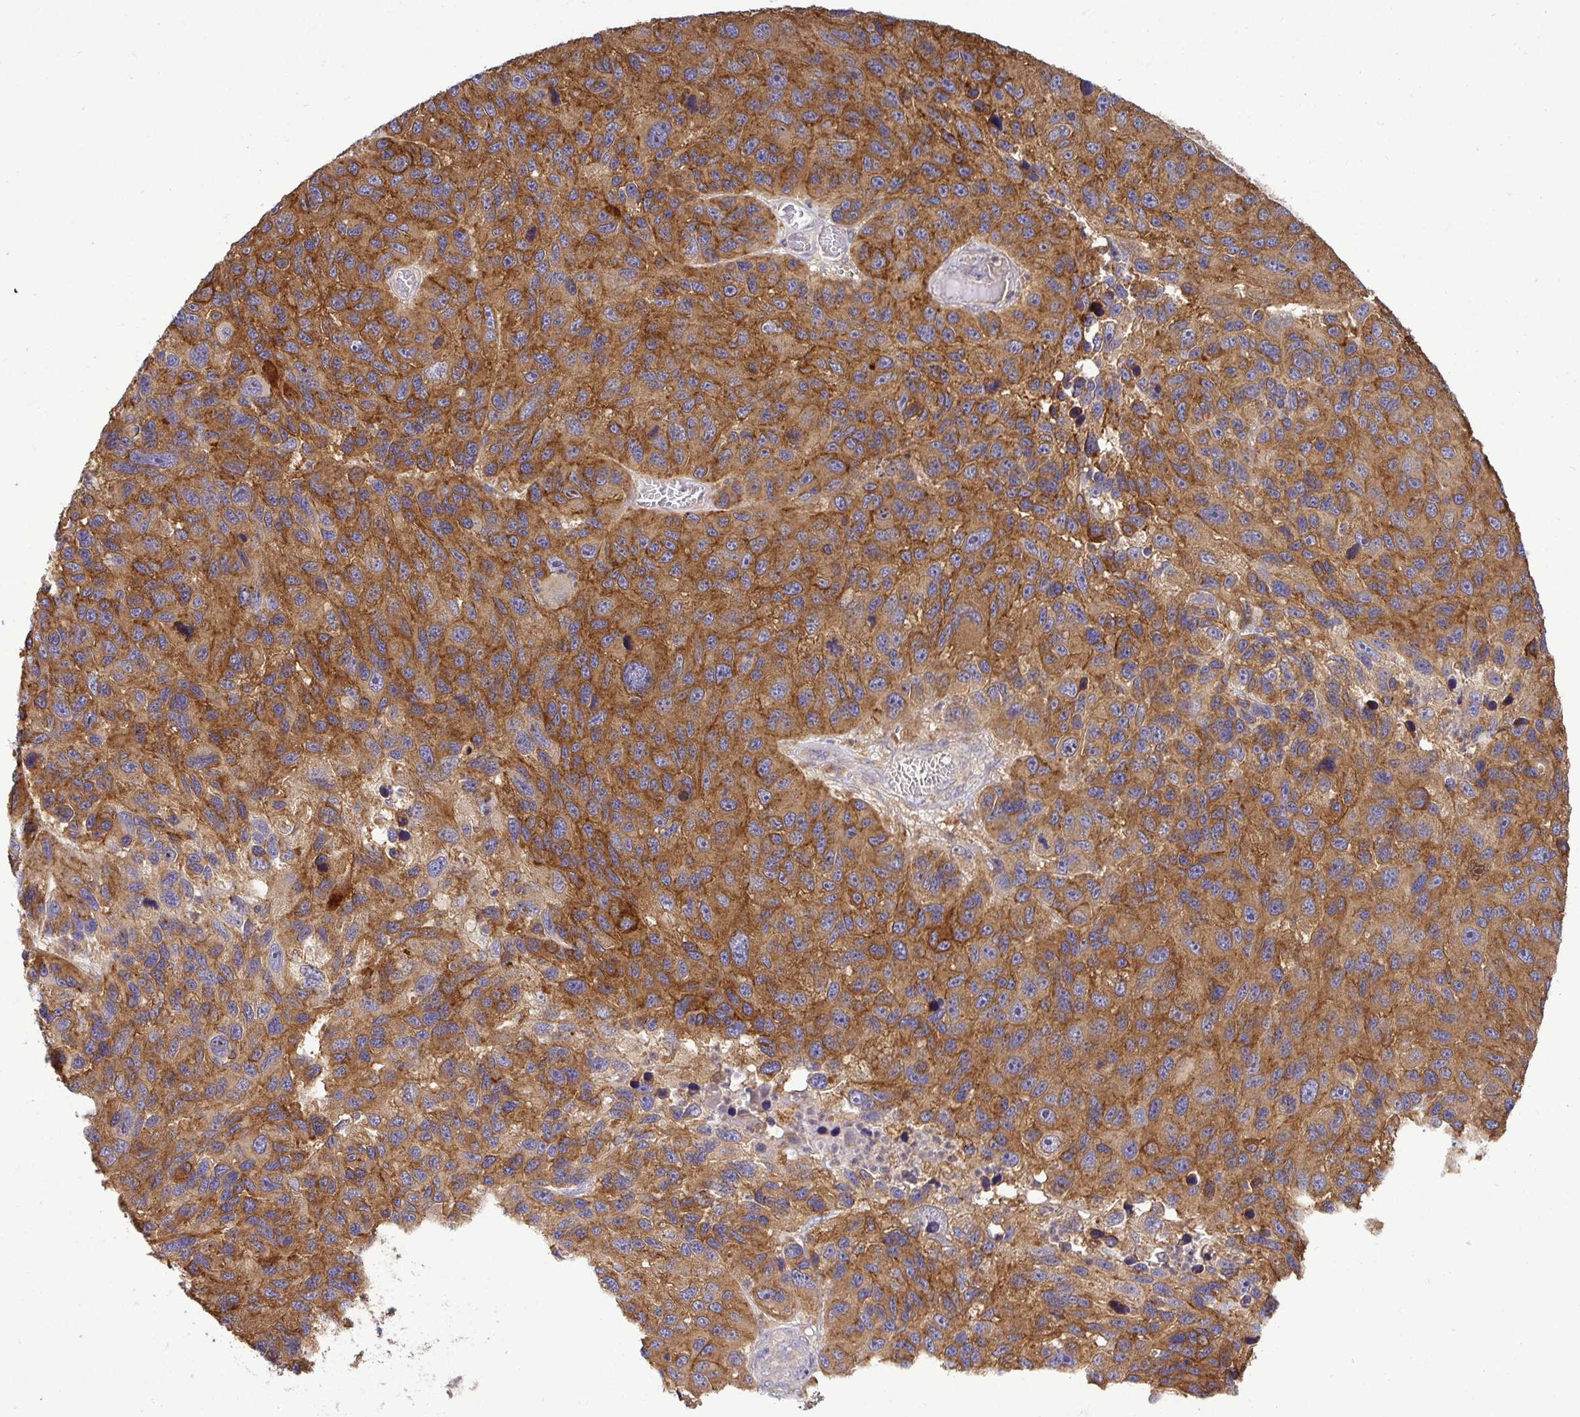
{"staining": {"intensity": "moderate", "quantity": ">75%", "location": "cytoplasmic/membranous"}, "tissue": "melanoma", "cell_type": "Tumor cells", "image_type": "cancer", "snomed": [{"axis": "morphology", "description": "Malignant melanoma, NOS"}, {"axis": "topography", "description": "Skin"}], "caption": "Tumor cells reveal medium levels of moderate cytoplasmic/membranous staining in approximately >75% of cells in melanoma. (DAB (3,3'-diaminobenzidine) IHC with brightfield microscopy, high magnification).", "gene": "ATP6V1F", "patient": {"sex": "male", "age": 53}}